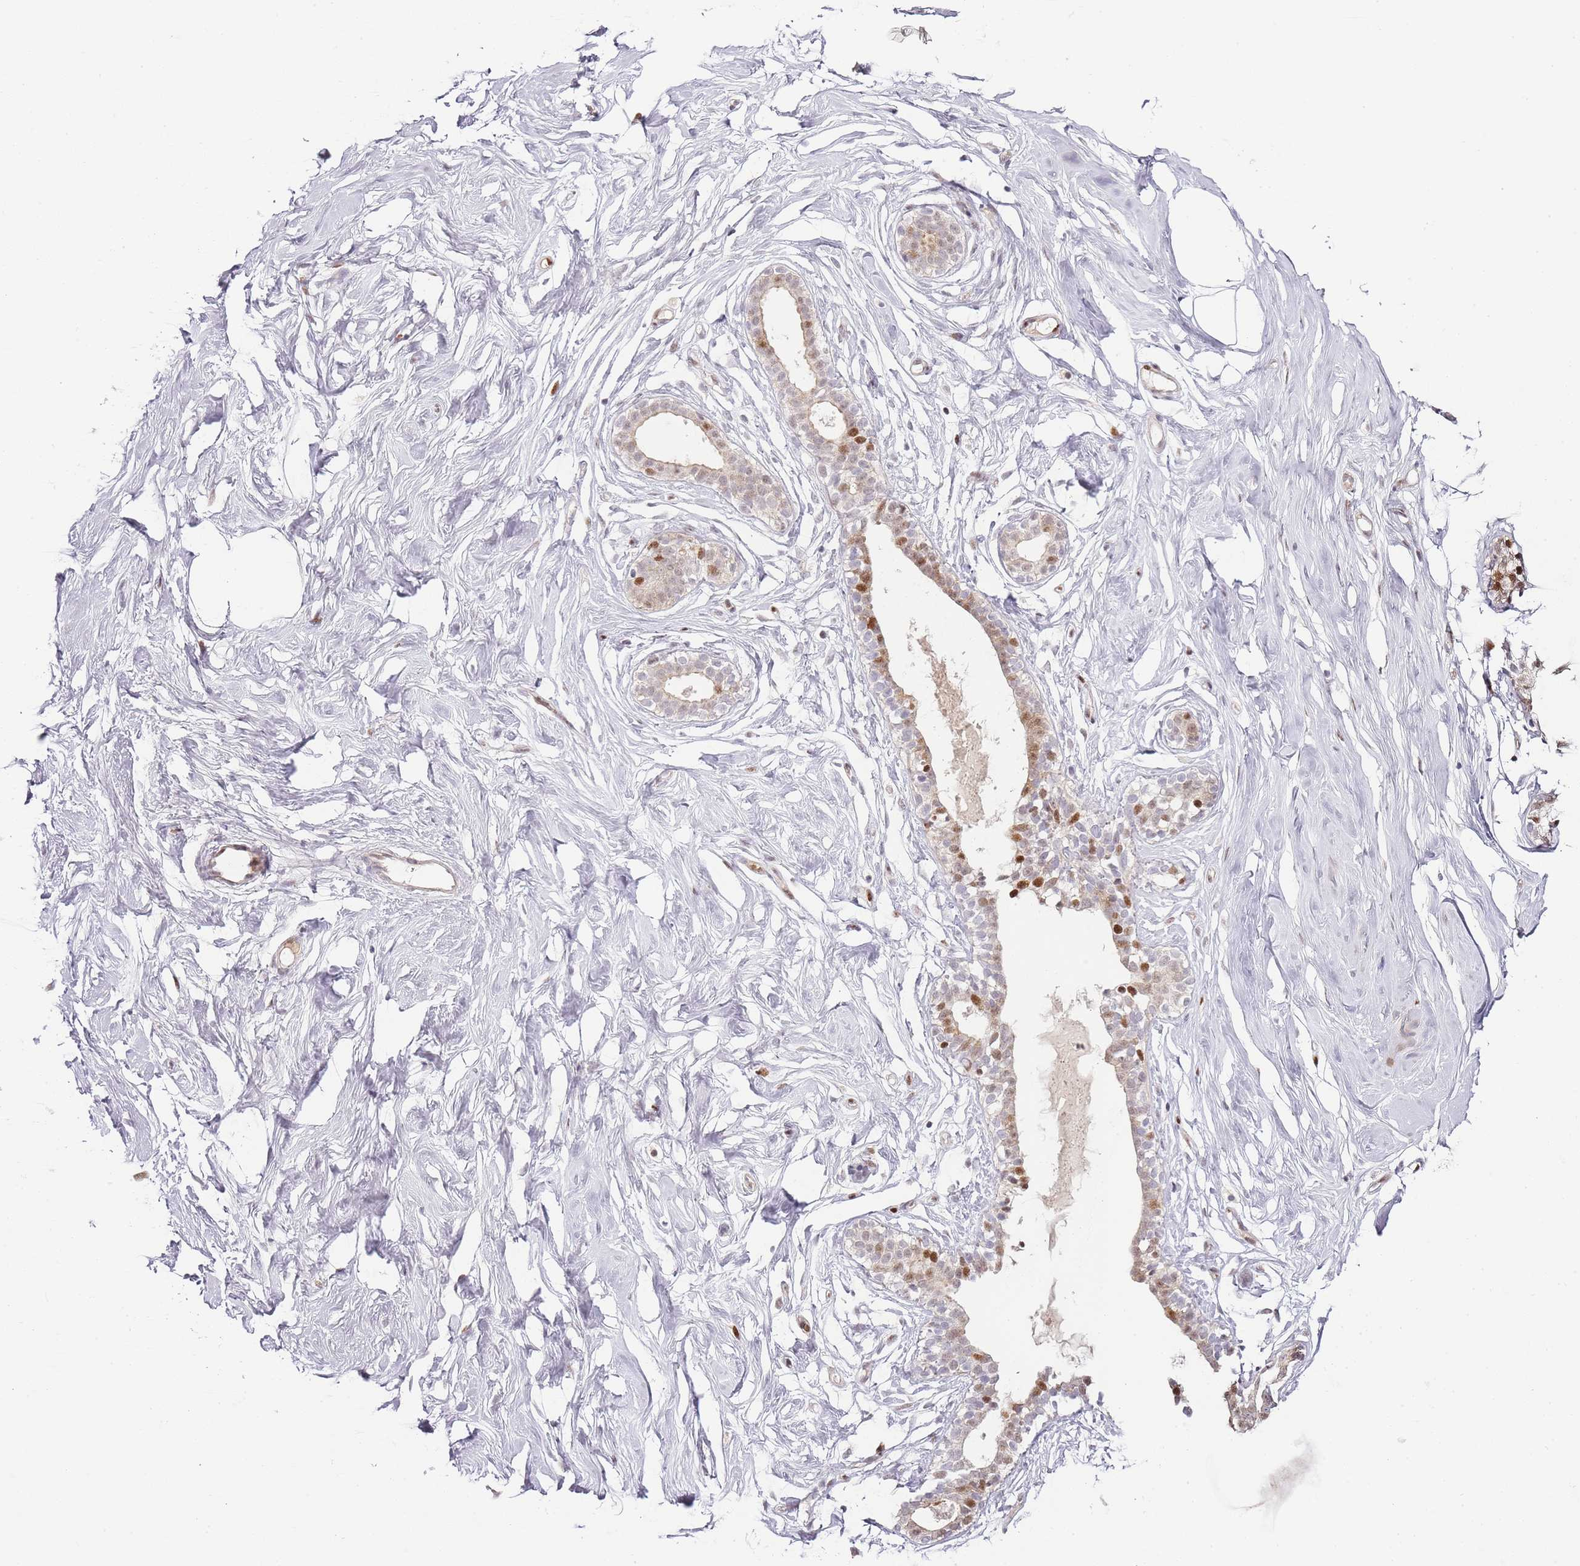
{"staining": {"intensity": "negative", "quantity": "none", "location": "none"}, "tissue": "breast", "cell_type": "Adipocytes", "image_type": "normal", "snomed": [{"axis": "morphology", "description": "Normal tissue, NOS"}, {"axis": "morphology", "description": "Adenoma, NOS"}, {"axis": "topography", "description": "Breast"}], "caption": "This image is of normal breast stained with immunohistochemistry to label a protein in brown with the nuclei are counter-stained blue. There is no expression in adipocytes. The staining is performed using DAB (3,3'-diaminobenzidine) brown chromogen with nuclei counter-stained in using hematoxylin.", "gene": "OGG1", "patient": {"sex": "female", "age": 23}}